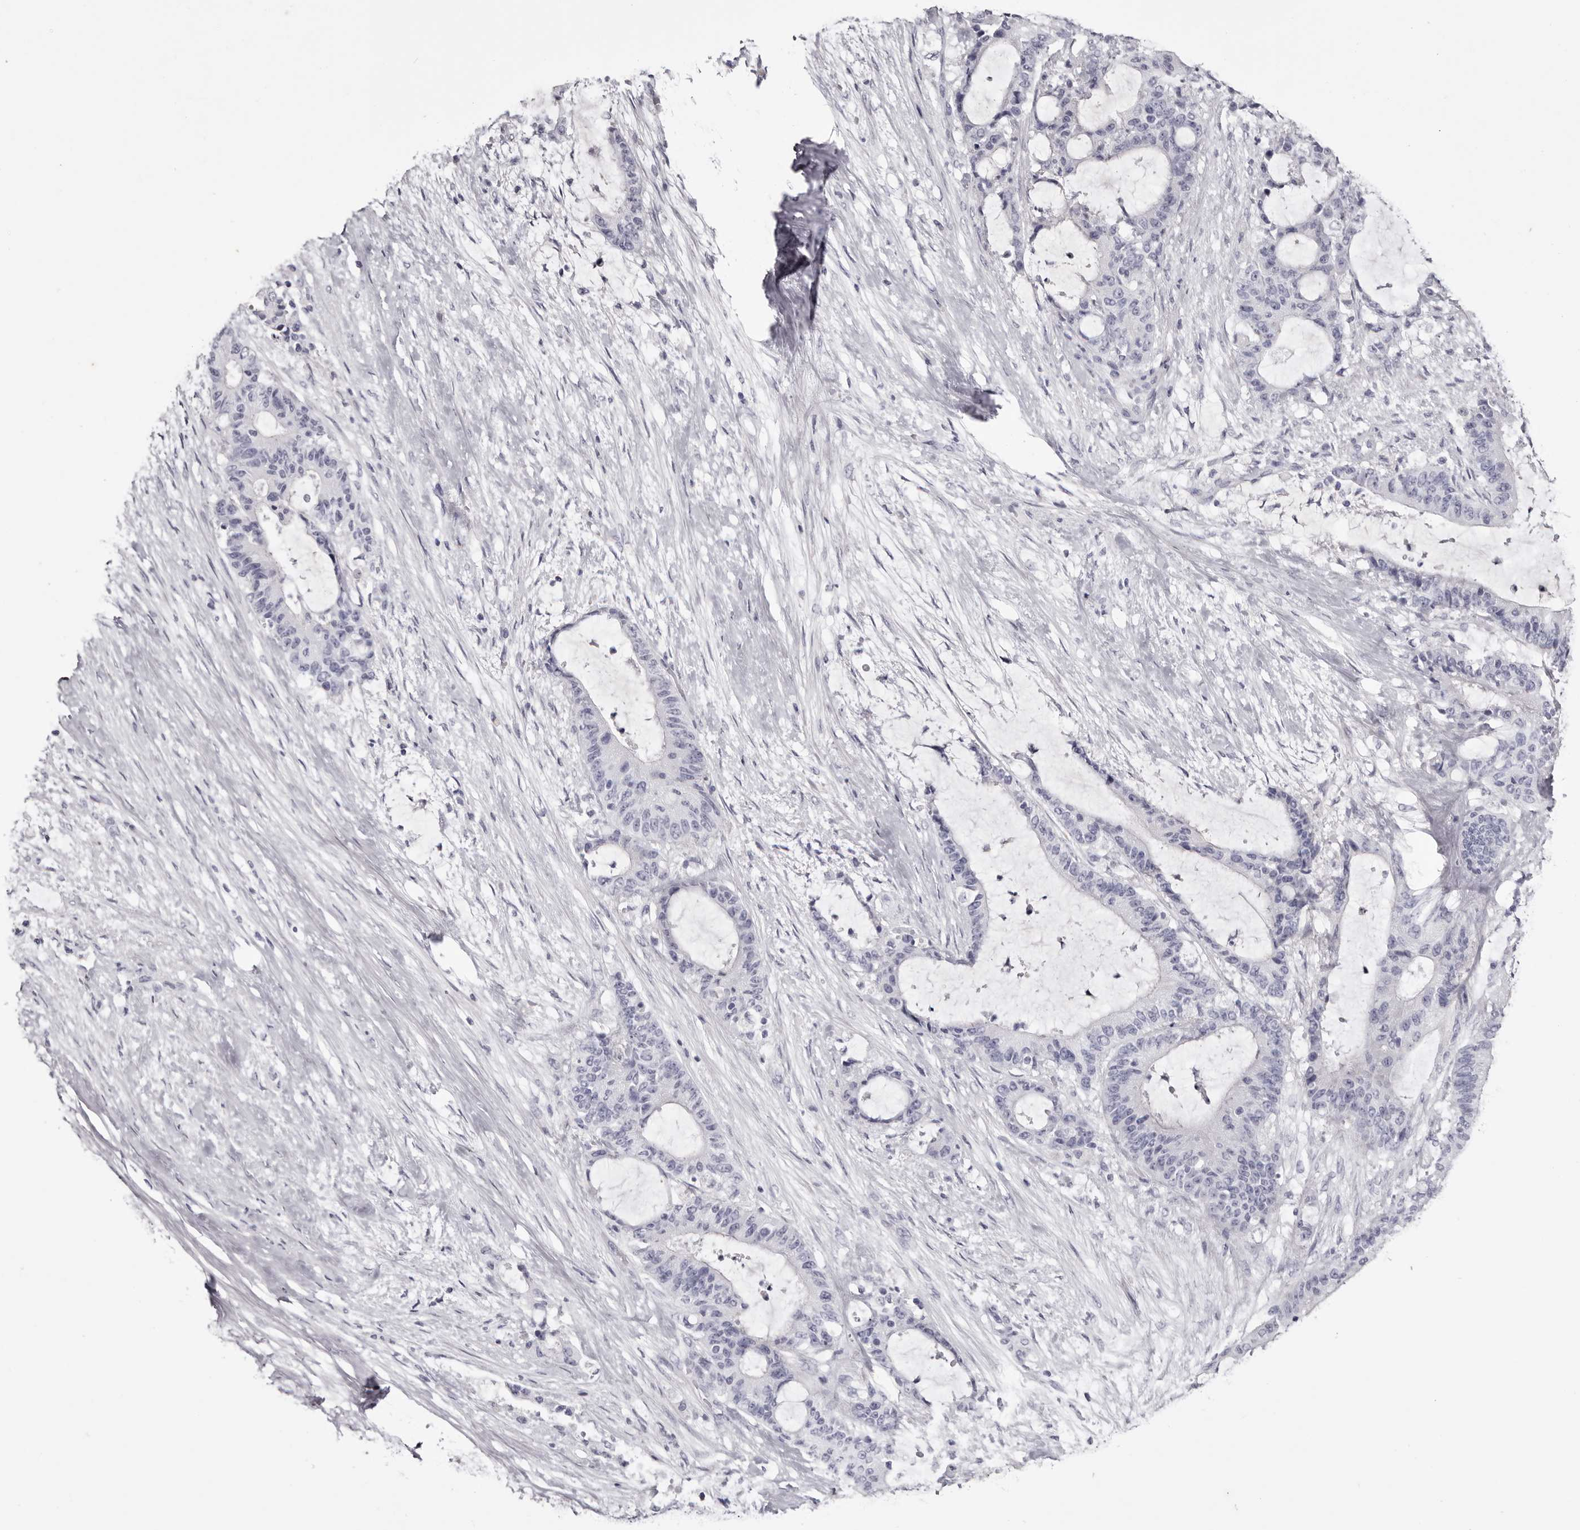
{"staining": {"intensity": "negative", "quantity": "none", "location": "none"}, "tissue": "liver cancer", "cell_type": "Tumor cells", "image_type": "cancer", "snomed": [{"axis": "morphology", "description": "Normal tissue, NOS"}, {"axis": "morphology", "description": "Cholangiocarcinoma"}, {"axis": "topography", "description": "Liver"}, {"axis": "topography", "description": "Peripheral nerve tissue"}], "caption": "This is an IHC histopathology image of cholangiocarcinoma (liver). There is no staining in tumor cells.", "gene": "CA6", "patient": {"sex": "female", "age": 73}}